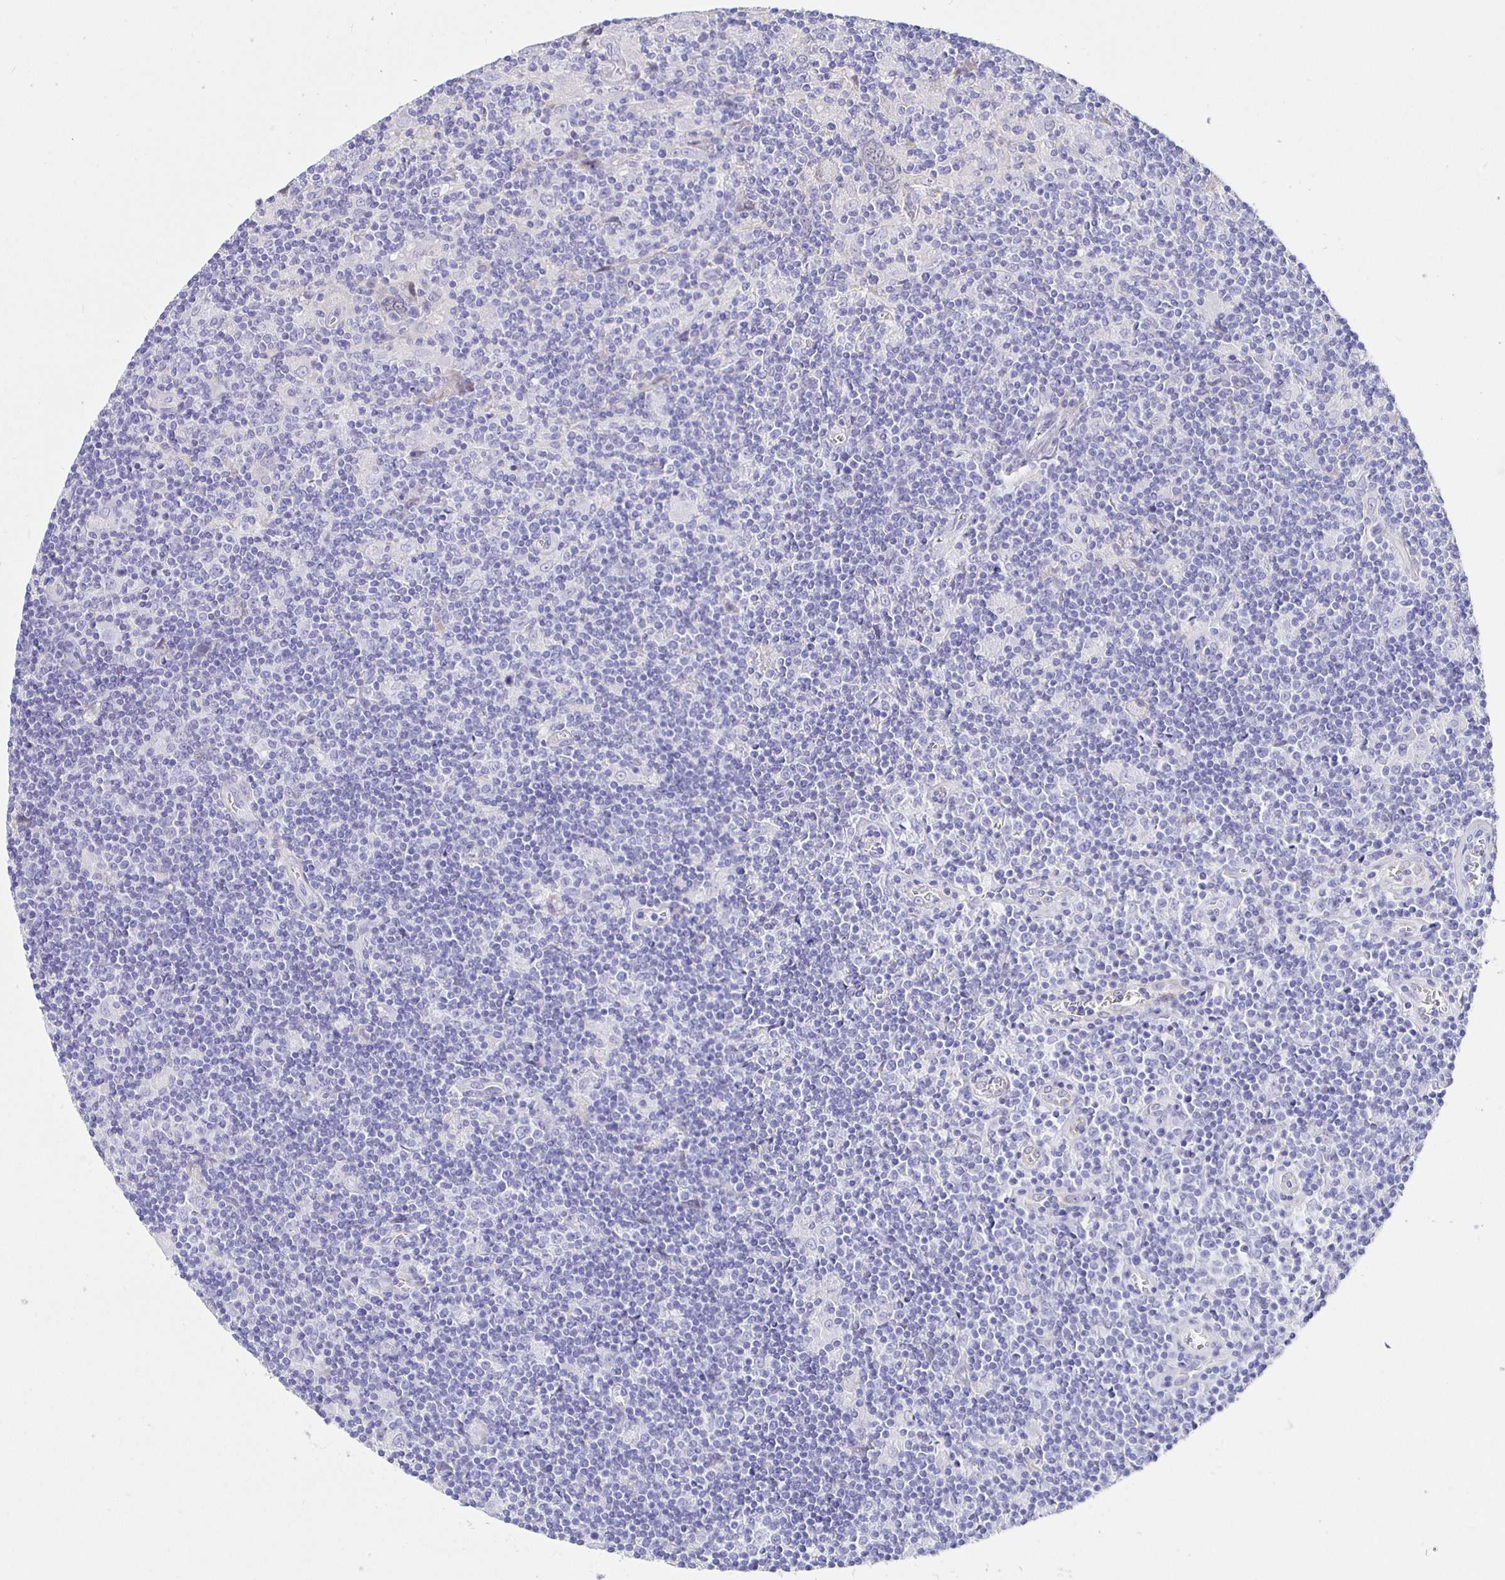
{"staining": {"intensity": "negative", "quantity": "none", "location": "none"}, "tissue": "lymphoma", "cell_type": "Tumor cells", "image_type": "cancer", "snomed": [{"axis": "morphology", "description": "Hodgkin's disease, NOS"}, {"axis": "topography", "description": "Lymph node"}], "caption": "The micrograph shows no staining of tumor cells in Hodgkin's disease.", "gene": "HSPA4L", "patient": {"sex": "male", "age": 40}}